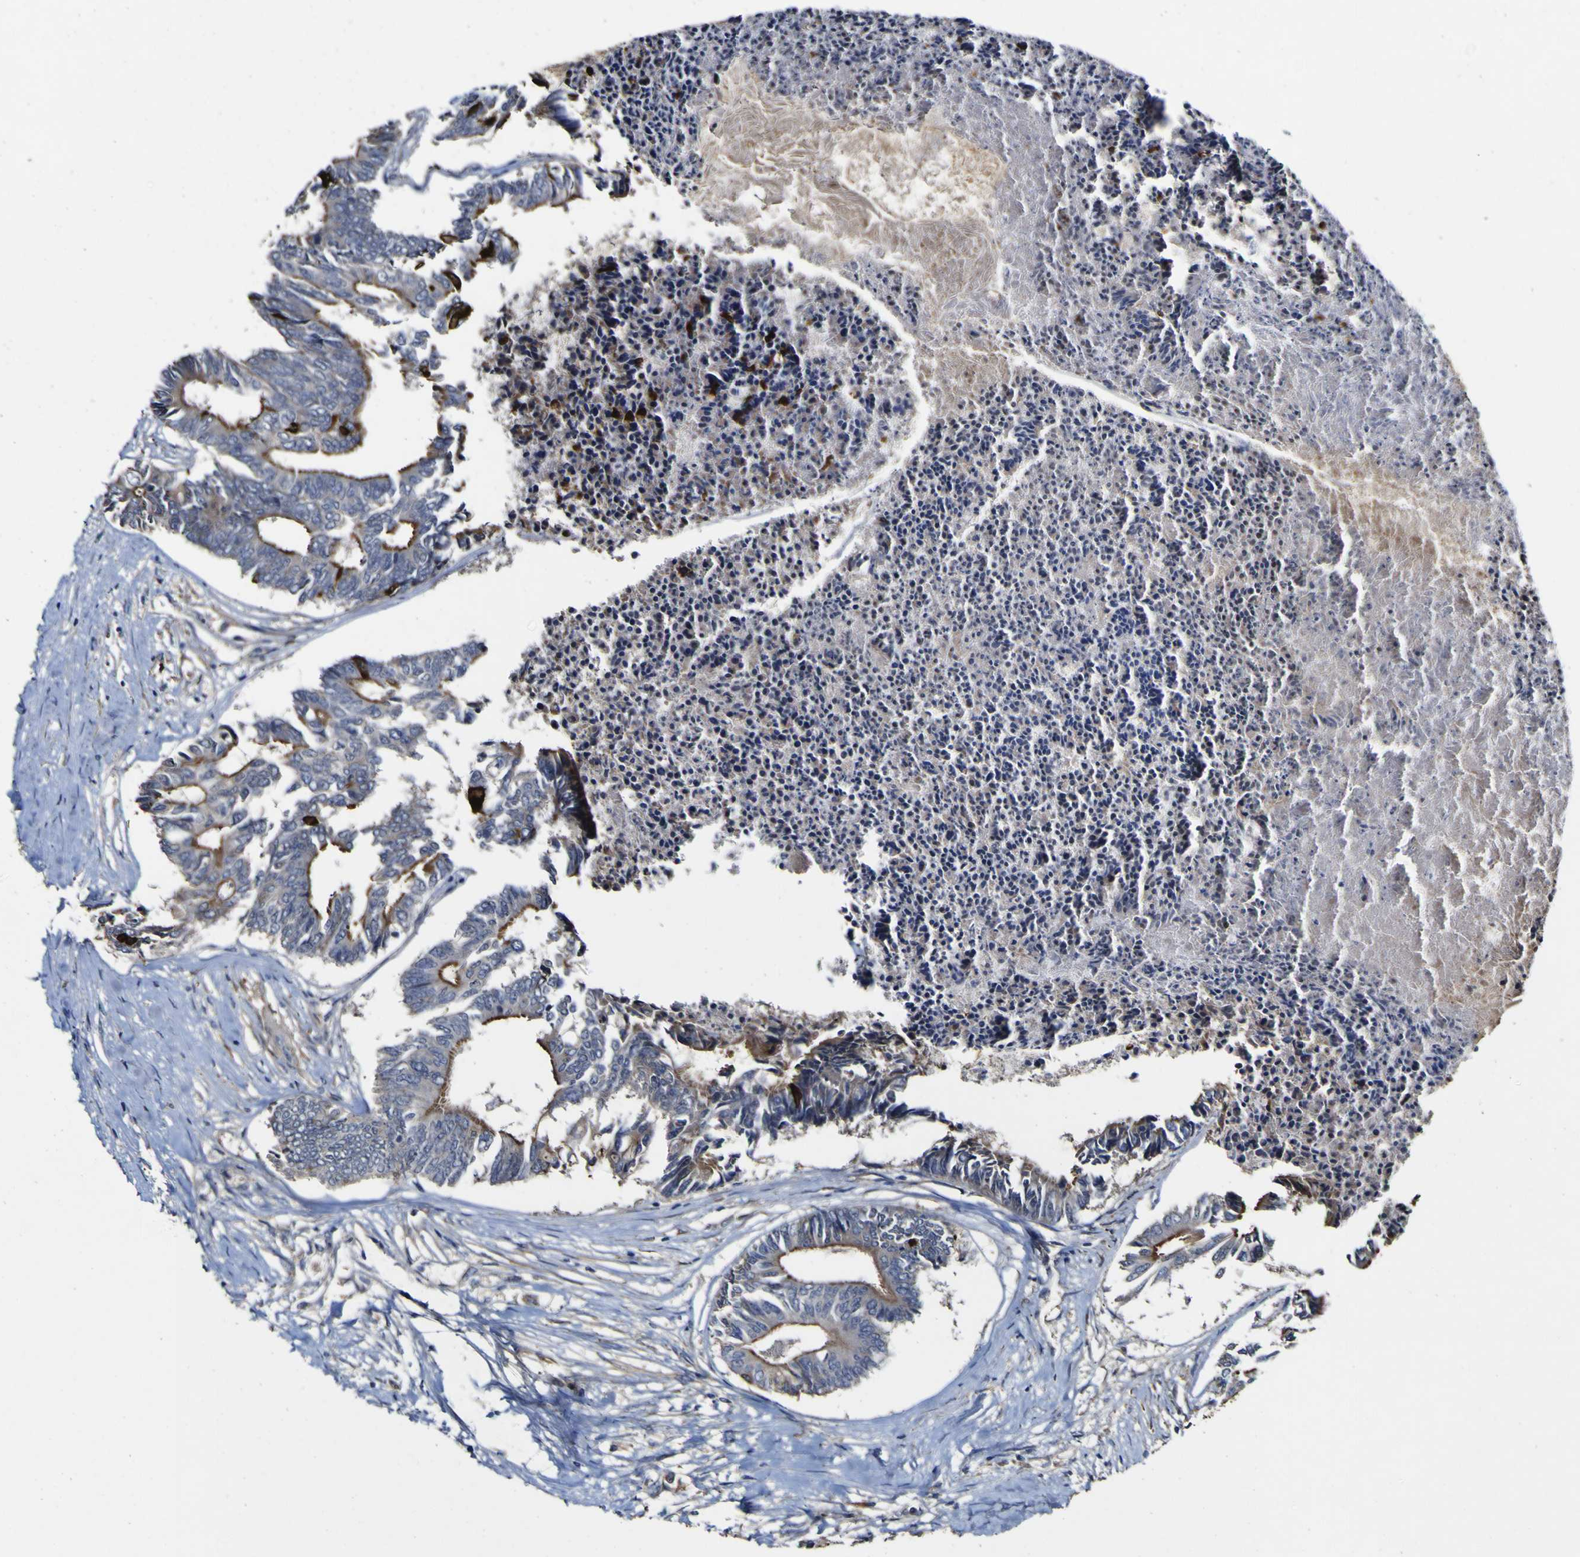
{"staining": {"intensity": "moderate", "quantity": ">75%", "location": "cytoplasmic/membranous"}, "tissue": "colorectal cancer", "cell_type": "Tumor cells", "image_type": "cancer", "snomed": [{"axis": "morphology", "description": "Adenocarcinoma, NOS"}, {"axis": "topography", "description": "Rectum"}], "caption": "Adenocarcinoma (colorectal) stained with a protein marker displays moderate staining in tumor cells.", "gene": "CCL2", "patient": {"sex": "male", "age": 63}}